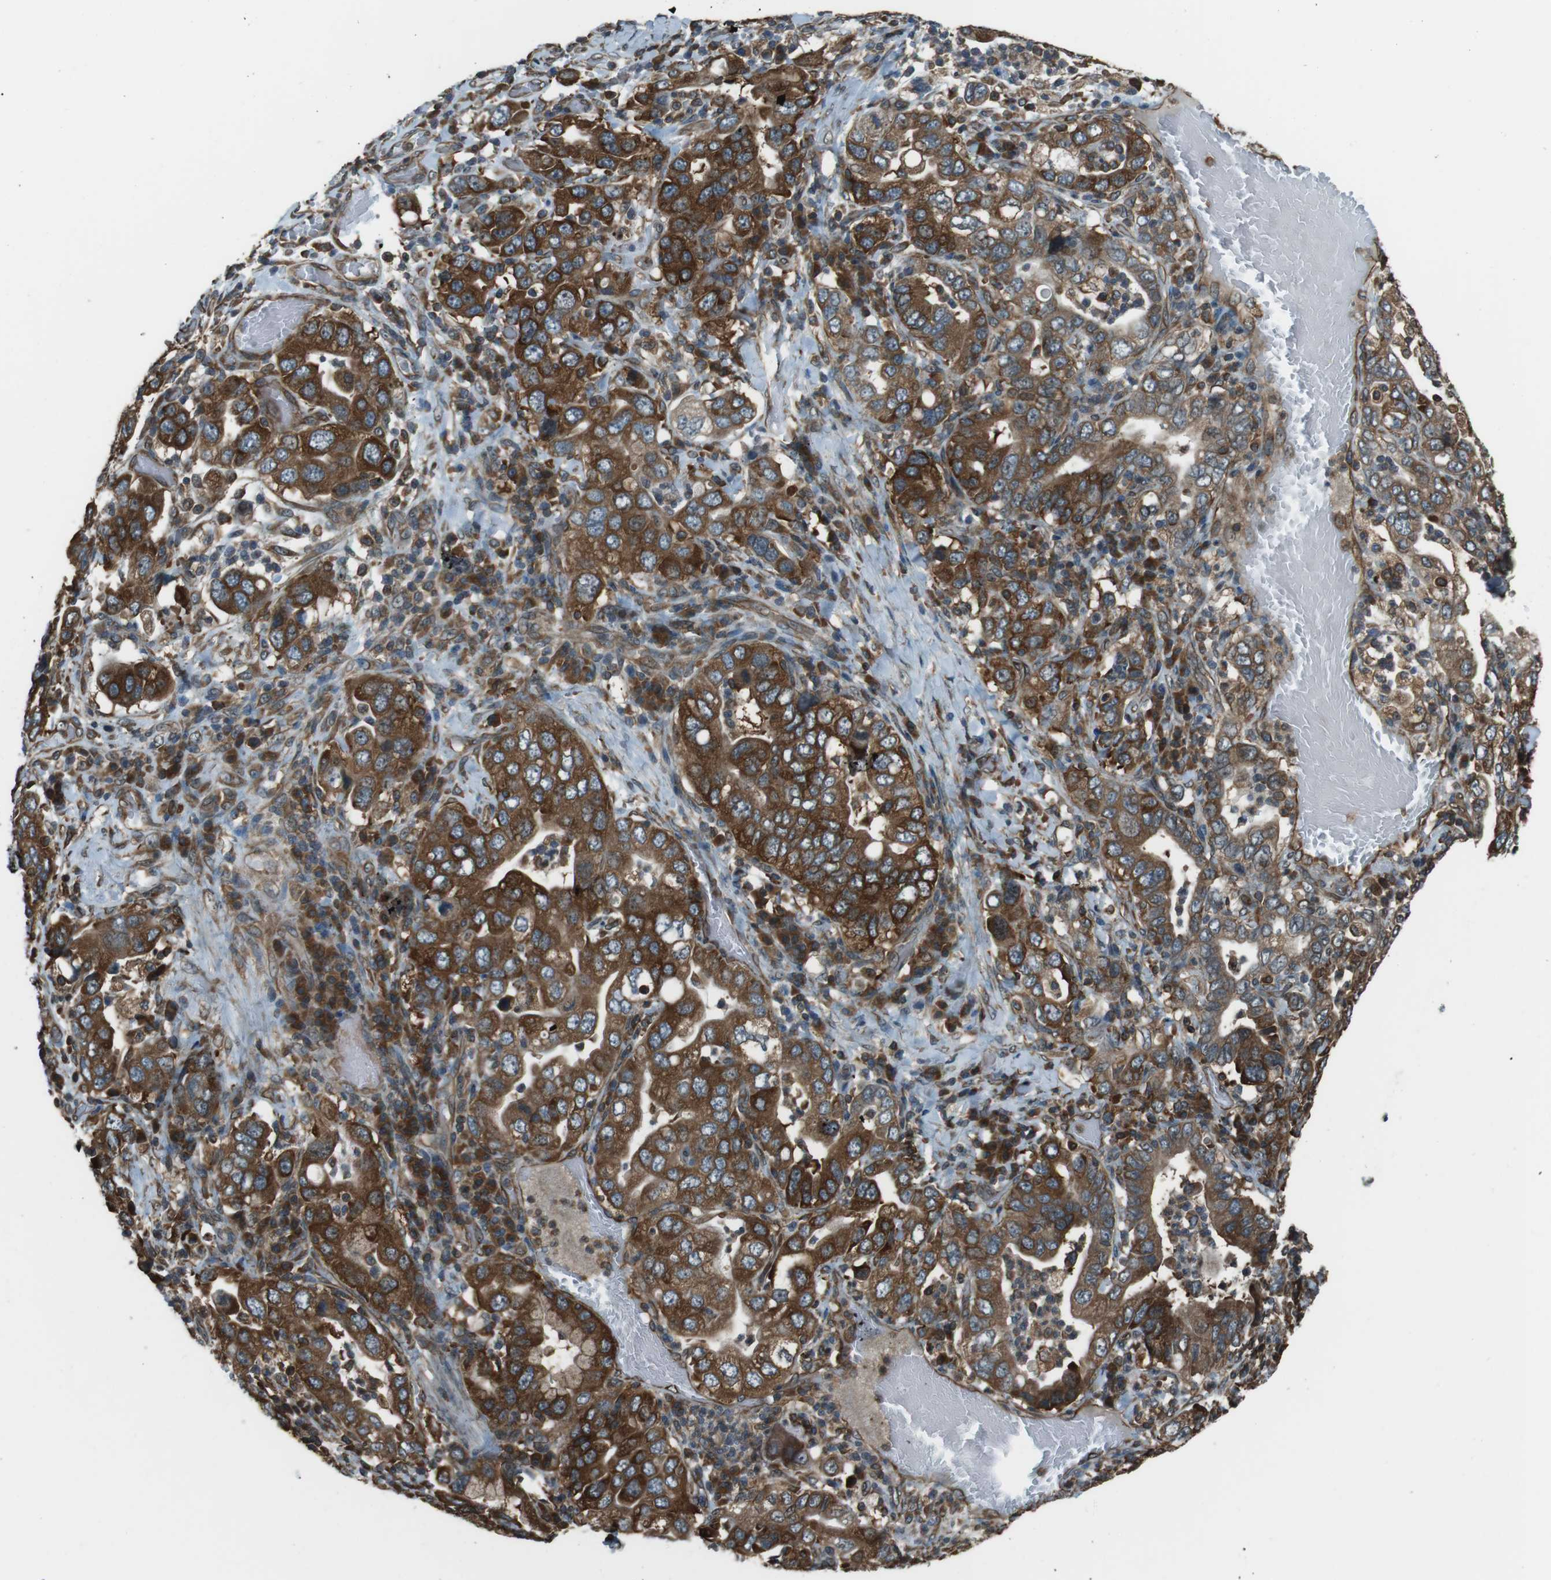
{"staining": {"intensity": "strong", "quantity": "25%-75%", "location": "cytoplasmic/membranous"}, "tissue": "stomach cancer", "cell_type": "Tumor cells", "image_type": "cancer", "snomed": [{"axis": "morphology", "description": "Adenocarcinoma, NOS"}, {"axis": "topography", "description": "Stomach, upper"}], "caption": "Stomach adenocarcinoma stained with IHC shows strong cytoplasmic/membranous expression in approximately 25%-75% of tumor cells.", "gene": "PA2G4", "patient": {"sex": "male", "age": 62}}